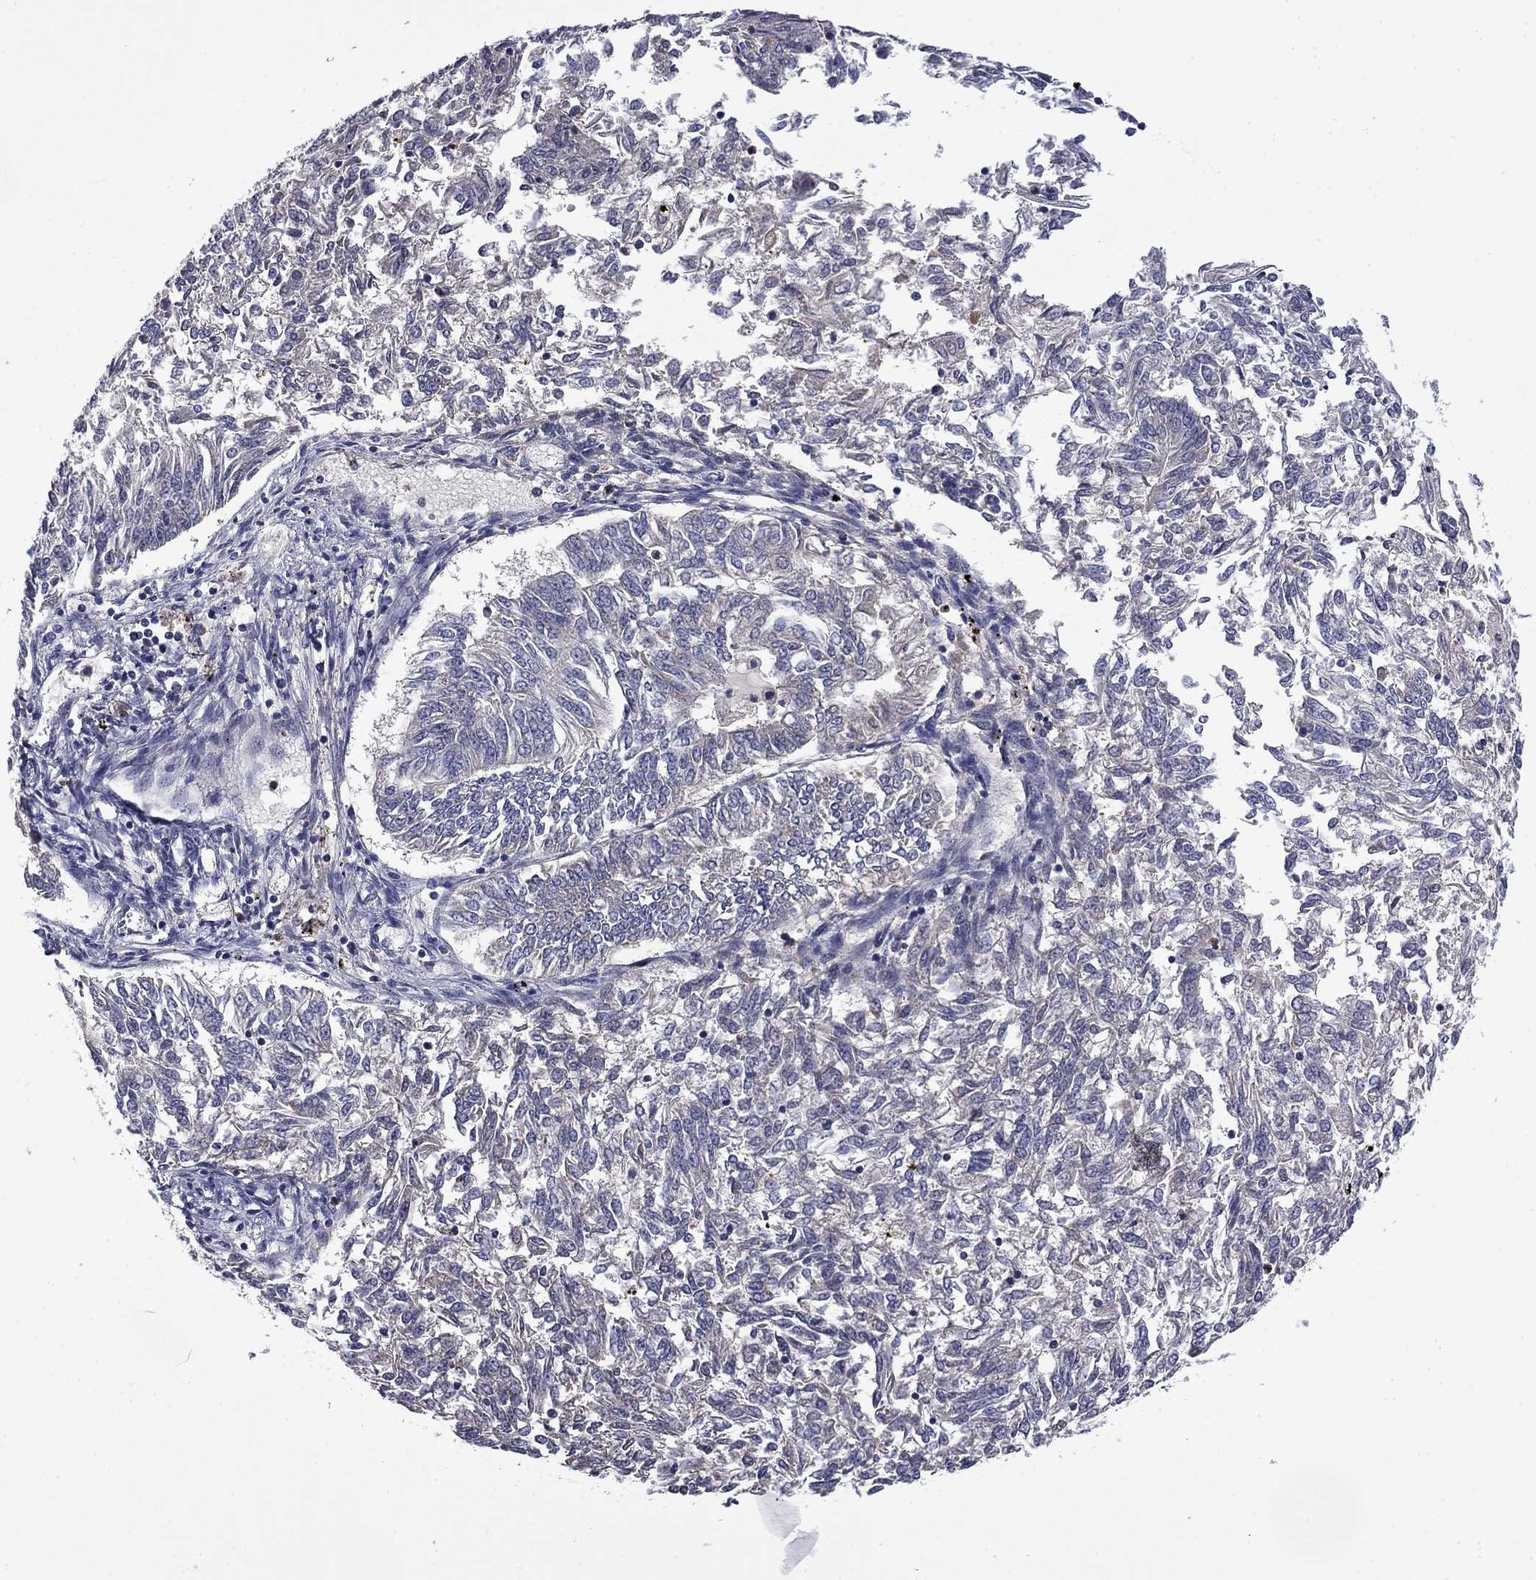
{"staining": {"intensity": "negative", "quantity": "none", "location": "none"}, "tissue": "endometrial cancer", "cell_type": "Tumor cells", "image_type": "cancer", "snomed": [{"axis": "morphology", "description": "Adenocarcinoma, NOS"}, {"axis": "topography", "description": "Endometrium"}], "caption": "Tumor cells show no significant positivity in endometrial adenocarcinoma.", "gene": "CEACAM7", "patient": {"sex": "female", "age": 58}}